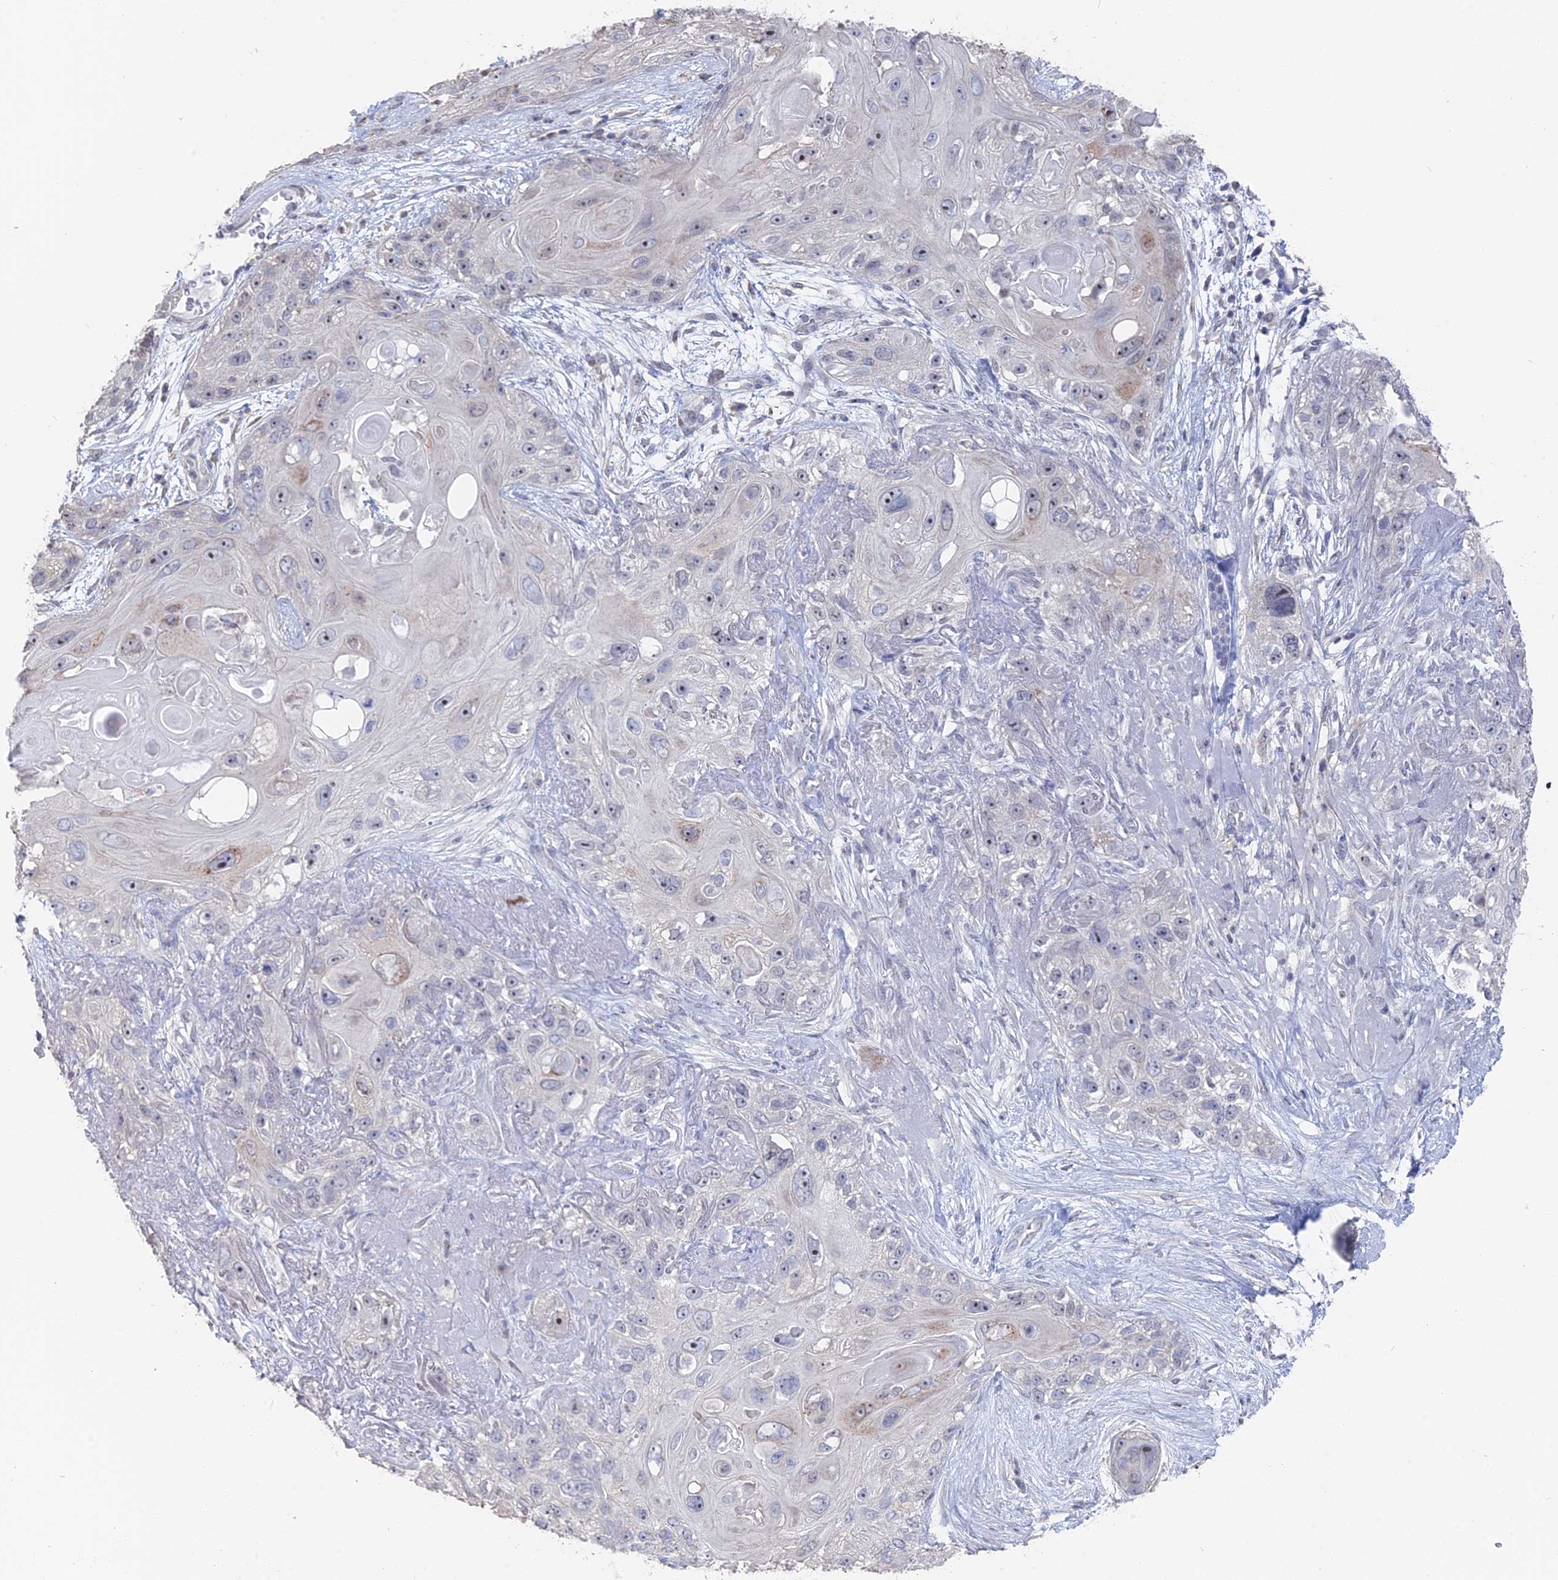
{"staining": {"intensity": "negative", "quantity": "none", "location": "none"}, "tissue": "skin cancer", "cell_type": "Tumor cells", "image_type": "cancer", "snomed": [{"axis": "morphology", "description": "Normal tissue, NOS"}, {"axis": "morphology", "description": "Squamous cell carcinoma, NOS"}, {"axis": "topography", "description": "Skin"}], "caption": "DAB immunohistochemical staining of squamous cell carcinoma (skin) reveals no significant staining in tumor cells.", "gene": "SEMG2", "patient": {"sex": "male", "age": 72}}